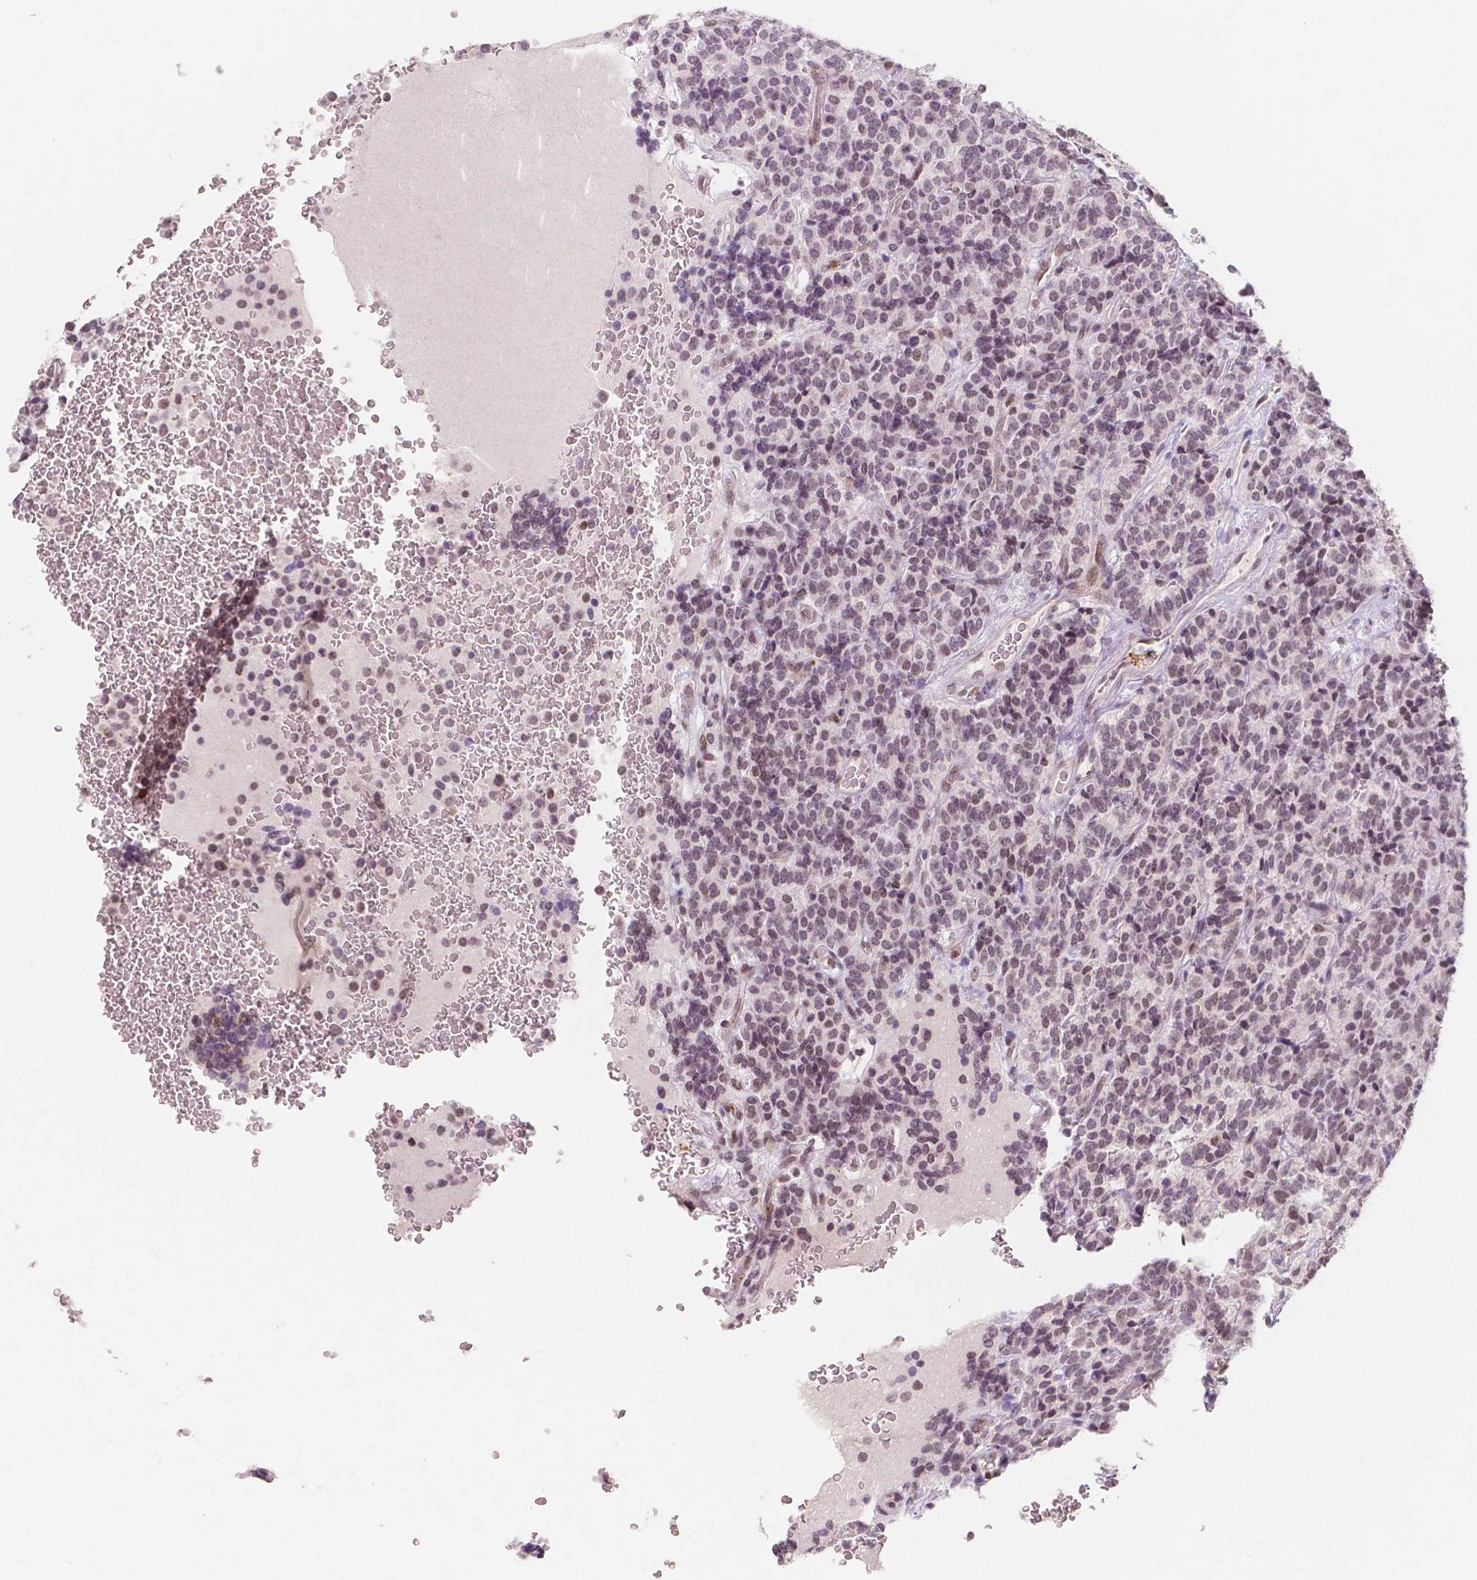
{"staining": {"intensity": "weak", "quantity": "25%-75%", "location": "nuclear"}, "tissue": "carcinoid", "cell_type": "Tumor cells", "image_type": "cancer", "snomed": [{"axis": "morphology", "description": "Carcinoid, malignant, NOS"}, {"axis": "topography", "description": "Pancreas"}], "caption": "Immunohistochemistry (IHC) (DAB (3,3'-diaminobenzidine)) staining of carcinoid shows weak nuclear protein positivity in about 25%-75% of tumor cells.", "gene": "KDM5B", "patient": {"sex": "male", "age": 36}}